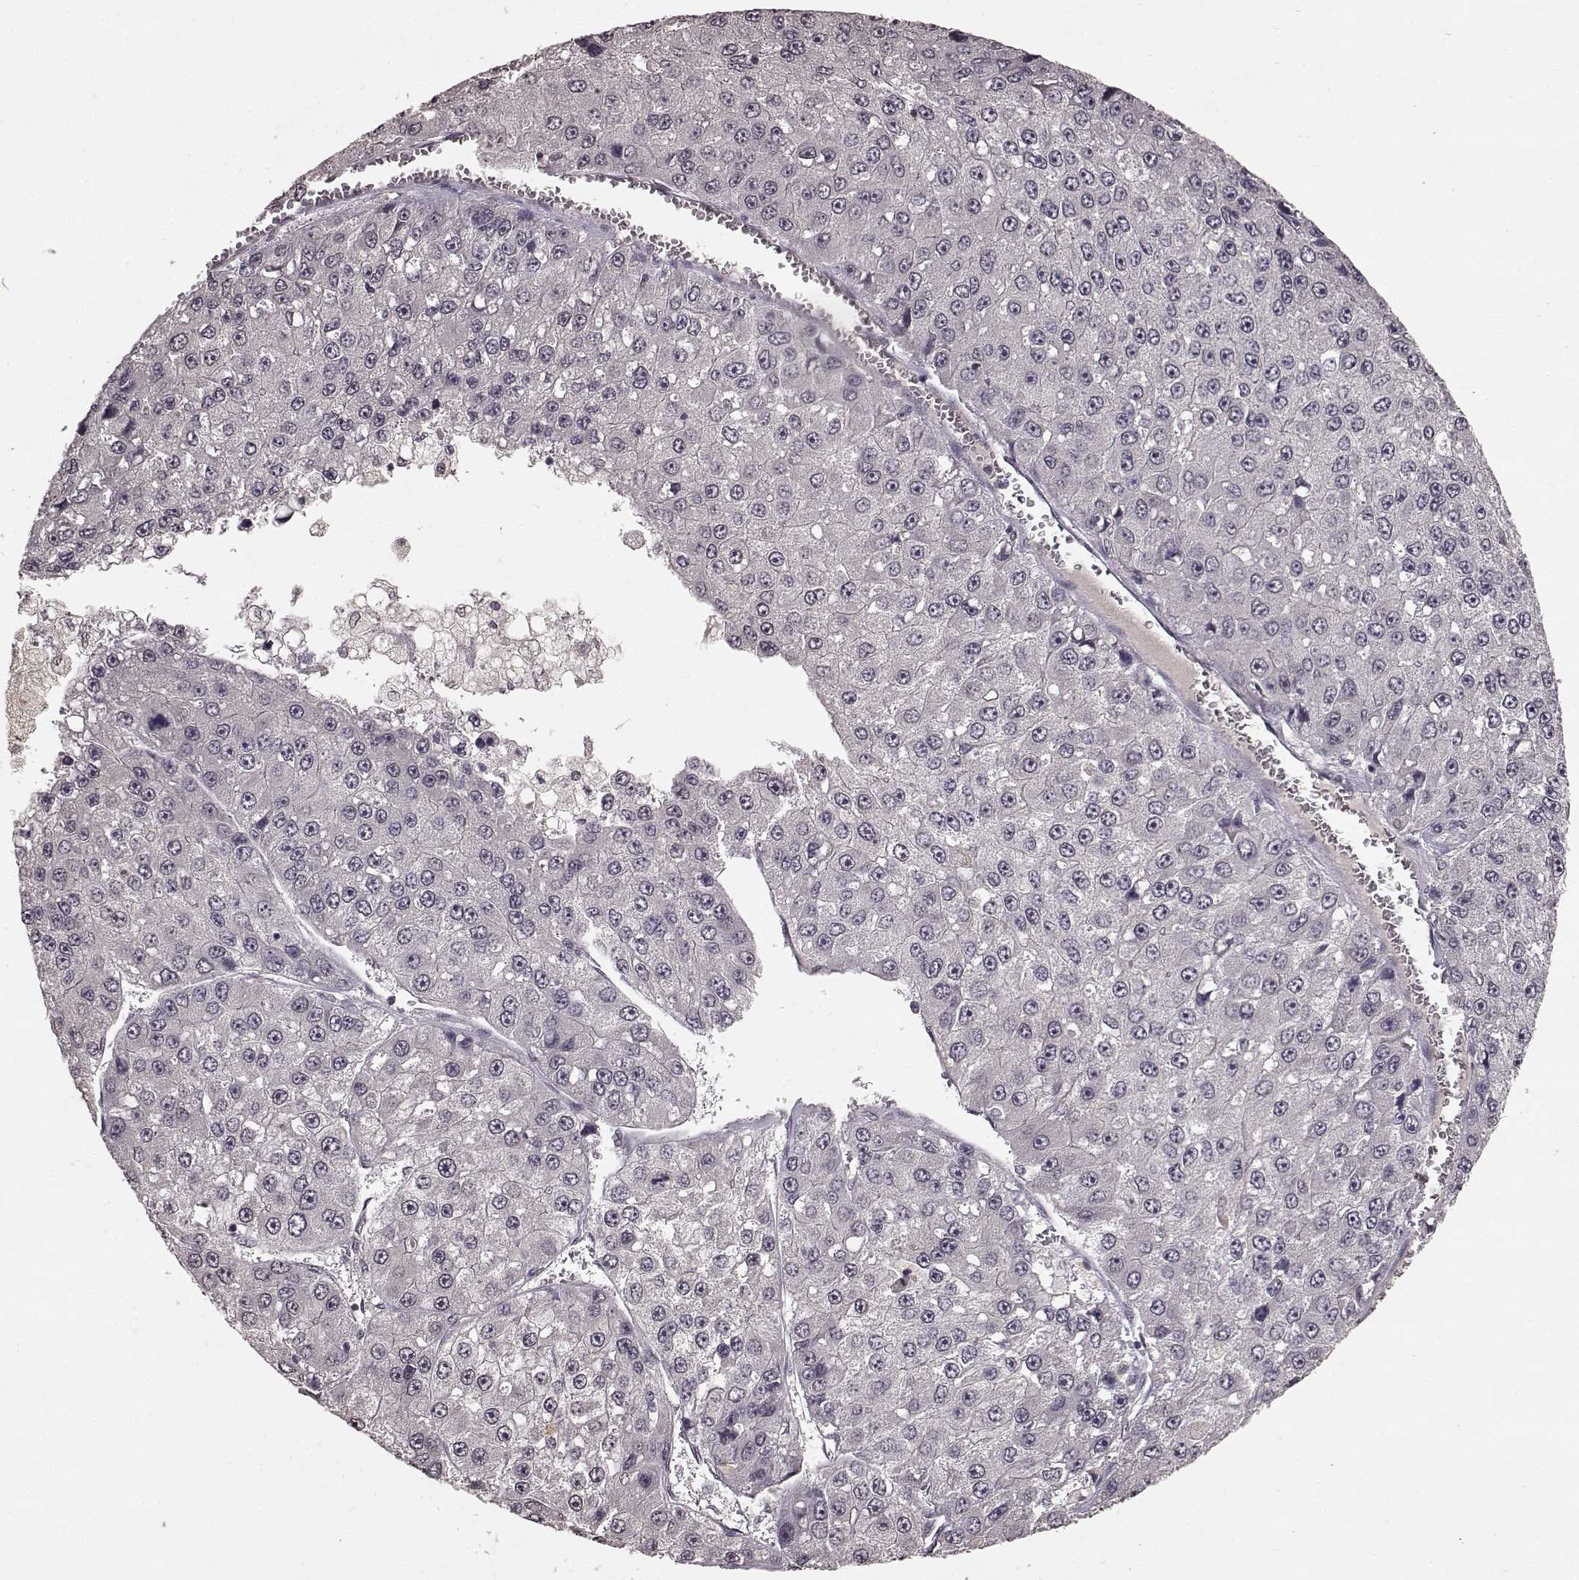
{"staining": {"intensity": "negative", "quantity": "none", "location": "none"}, "tissue": "liver cancer", "cell_type": "Tumor cells", "image_type": "cancer", "snomed": [{"axis": "morphology", "description": "Carcinoma, Hepatocellular, NOS"}, {"axis": "topography", "description": "Liver"}], "caption": "Immunohistochemistry (IHC) photomicrograph of neoplastic tissue: human liver cancer (hepatocellular carcinoma) stained with DAB (3,3'-diaminobenzidine) exhibits no significant protein staining in tumor cells. The staining is performed using DAB (3,3'-diaminobenzidine) brown chromogen with nuclei counter-stained in using hematoxylin.", "gene": "NTRK2", "patient": {"sex": "female", "age": 73}}